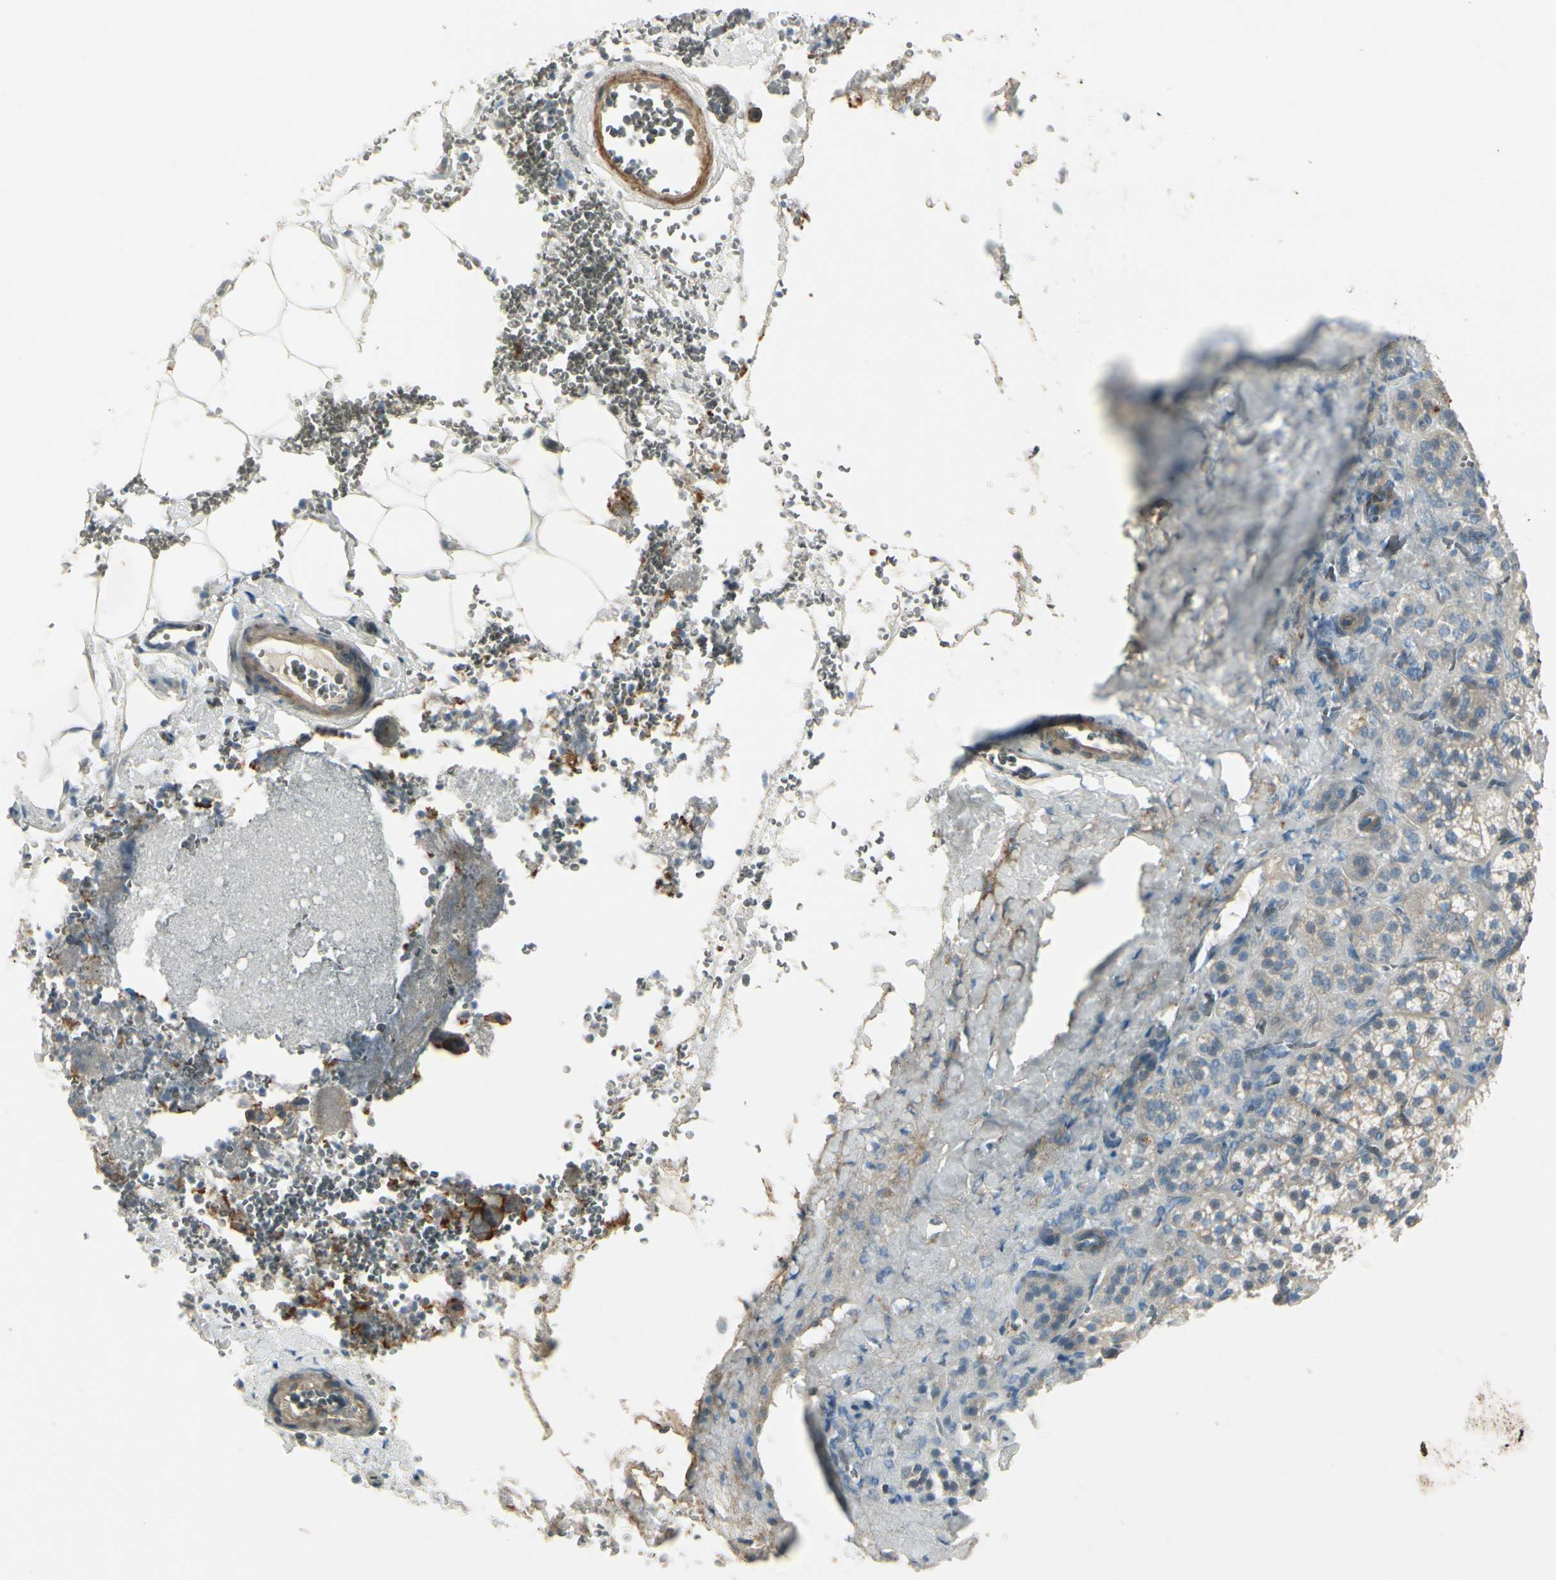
{"staining": {"intensity": "moderate", "quantity": ">75%", "location": "cytoplasmic/membranous"}, "tissue": "adrenal gland", "cell_type": "Glandular cells", "image_type": "normal", "snomed": [{"axis": "morphology", "description": "Normal tissue, NOS"}, {"axis": "topography", "description": "Adrenal gland"}], "caption": "IHC micrograph of unremarkable adrenal gland: human adrenal gland stained using immunohistochemistry shows medium levels of moderate protein expression localized specifically in the cytoplasmic/membranous of glandular cells, appearing as a cytoplasmic/membranous brown color.", "gene": "ITGA3", "patient": {"sex": "female", "age": 71}}